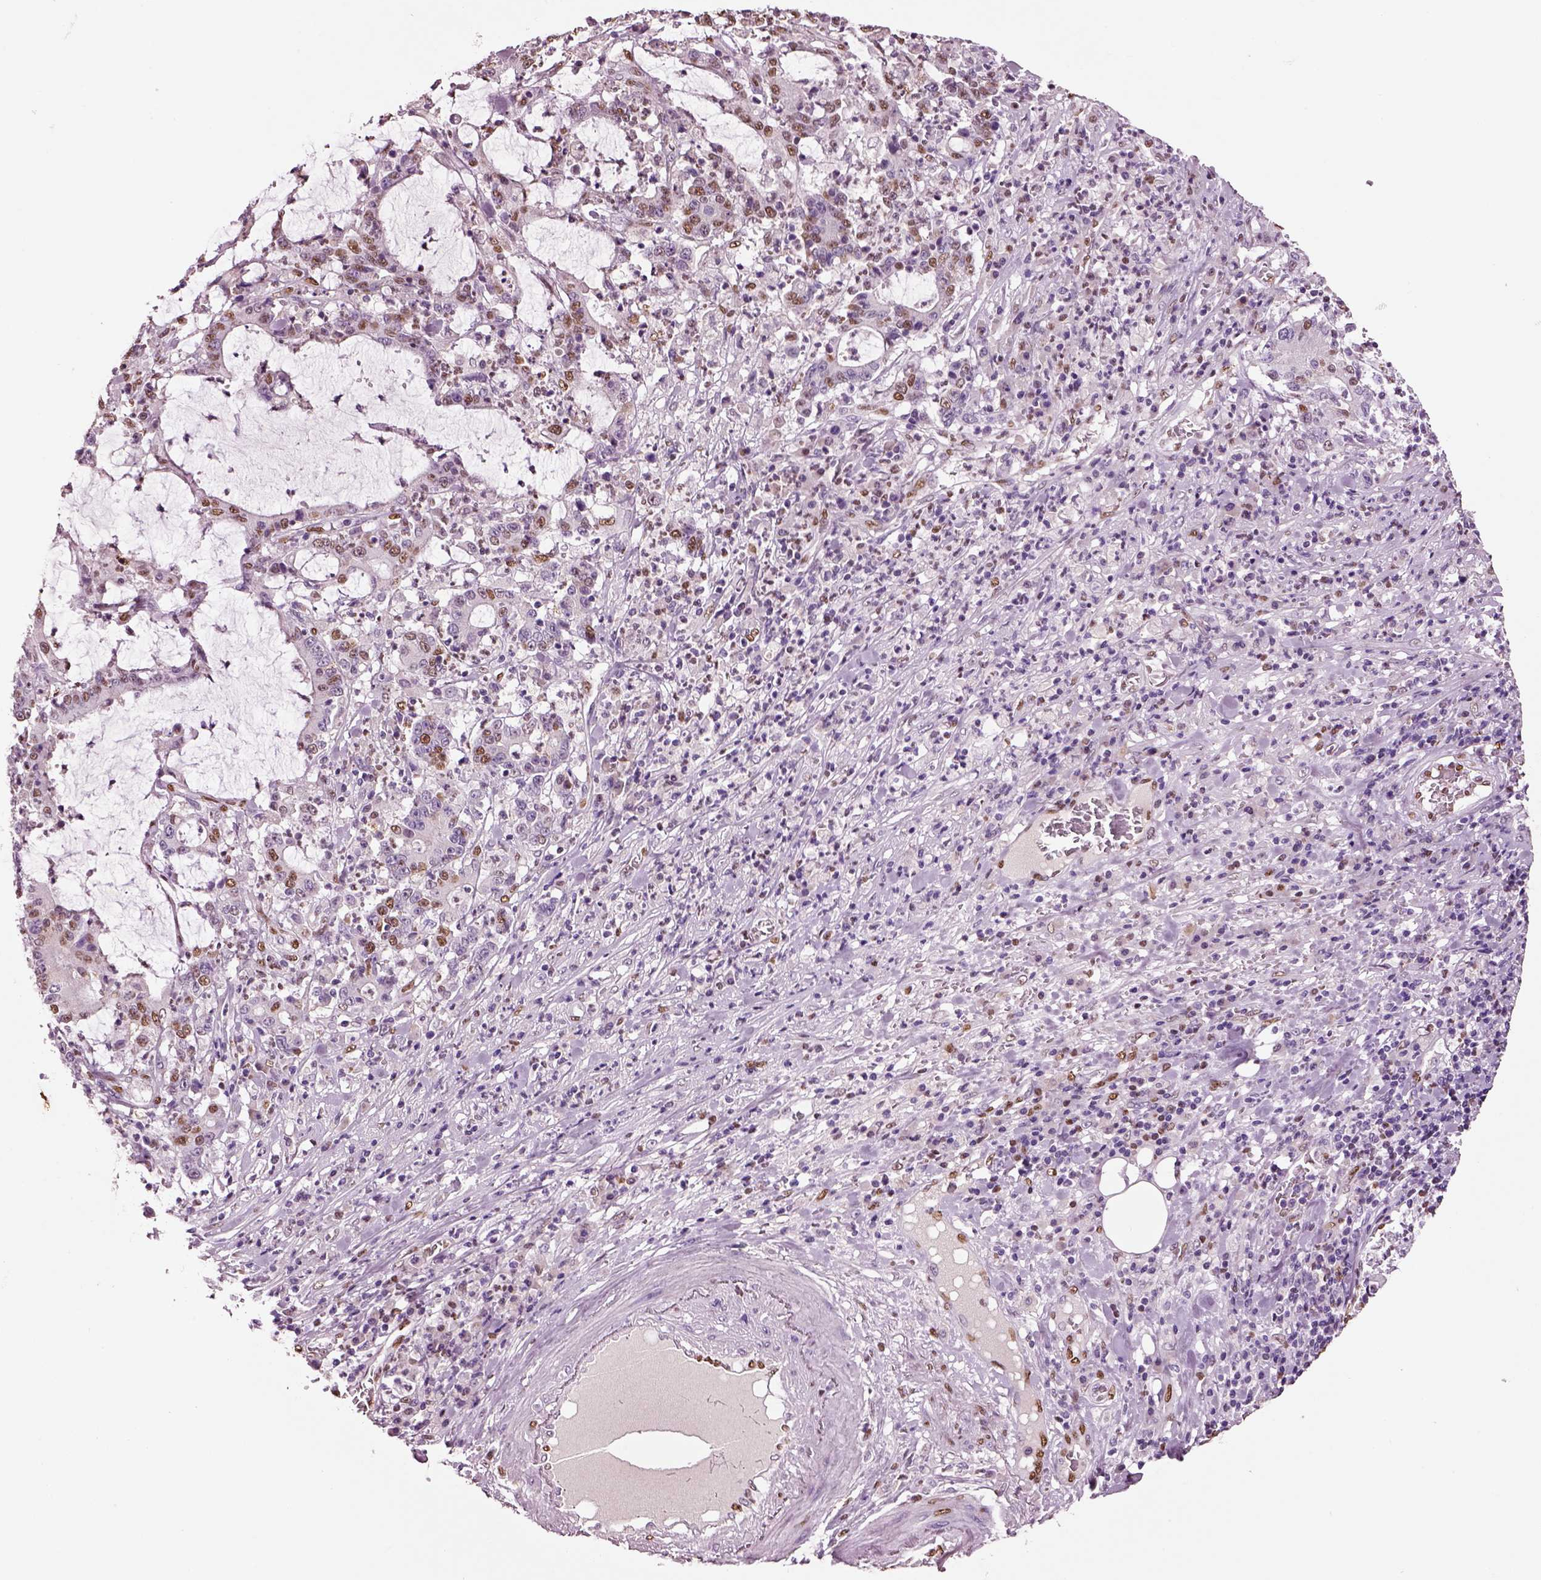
{"staining": {"intensity": "moderate", "quantity": "<25%", "location": "nuclear"}, "tissue": "stomach cancer", "cell_type": "Tumor cells", "image_type": "cancer", "snomed": [{"axis": "morphology", "description": "Adenocarcinoma, NOS"}, {"axis": "topography", "description": "Stomach, upper"}], "caption": "Stomach adenocarcinoma stained with a brown dye shows moderate nuclear positive positivity in about <25% of tumor cells.", "gene": "DDX3X", "patient": {"sex": "male", "age": 68}}